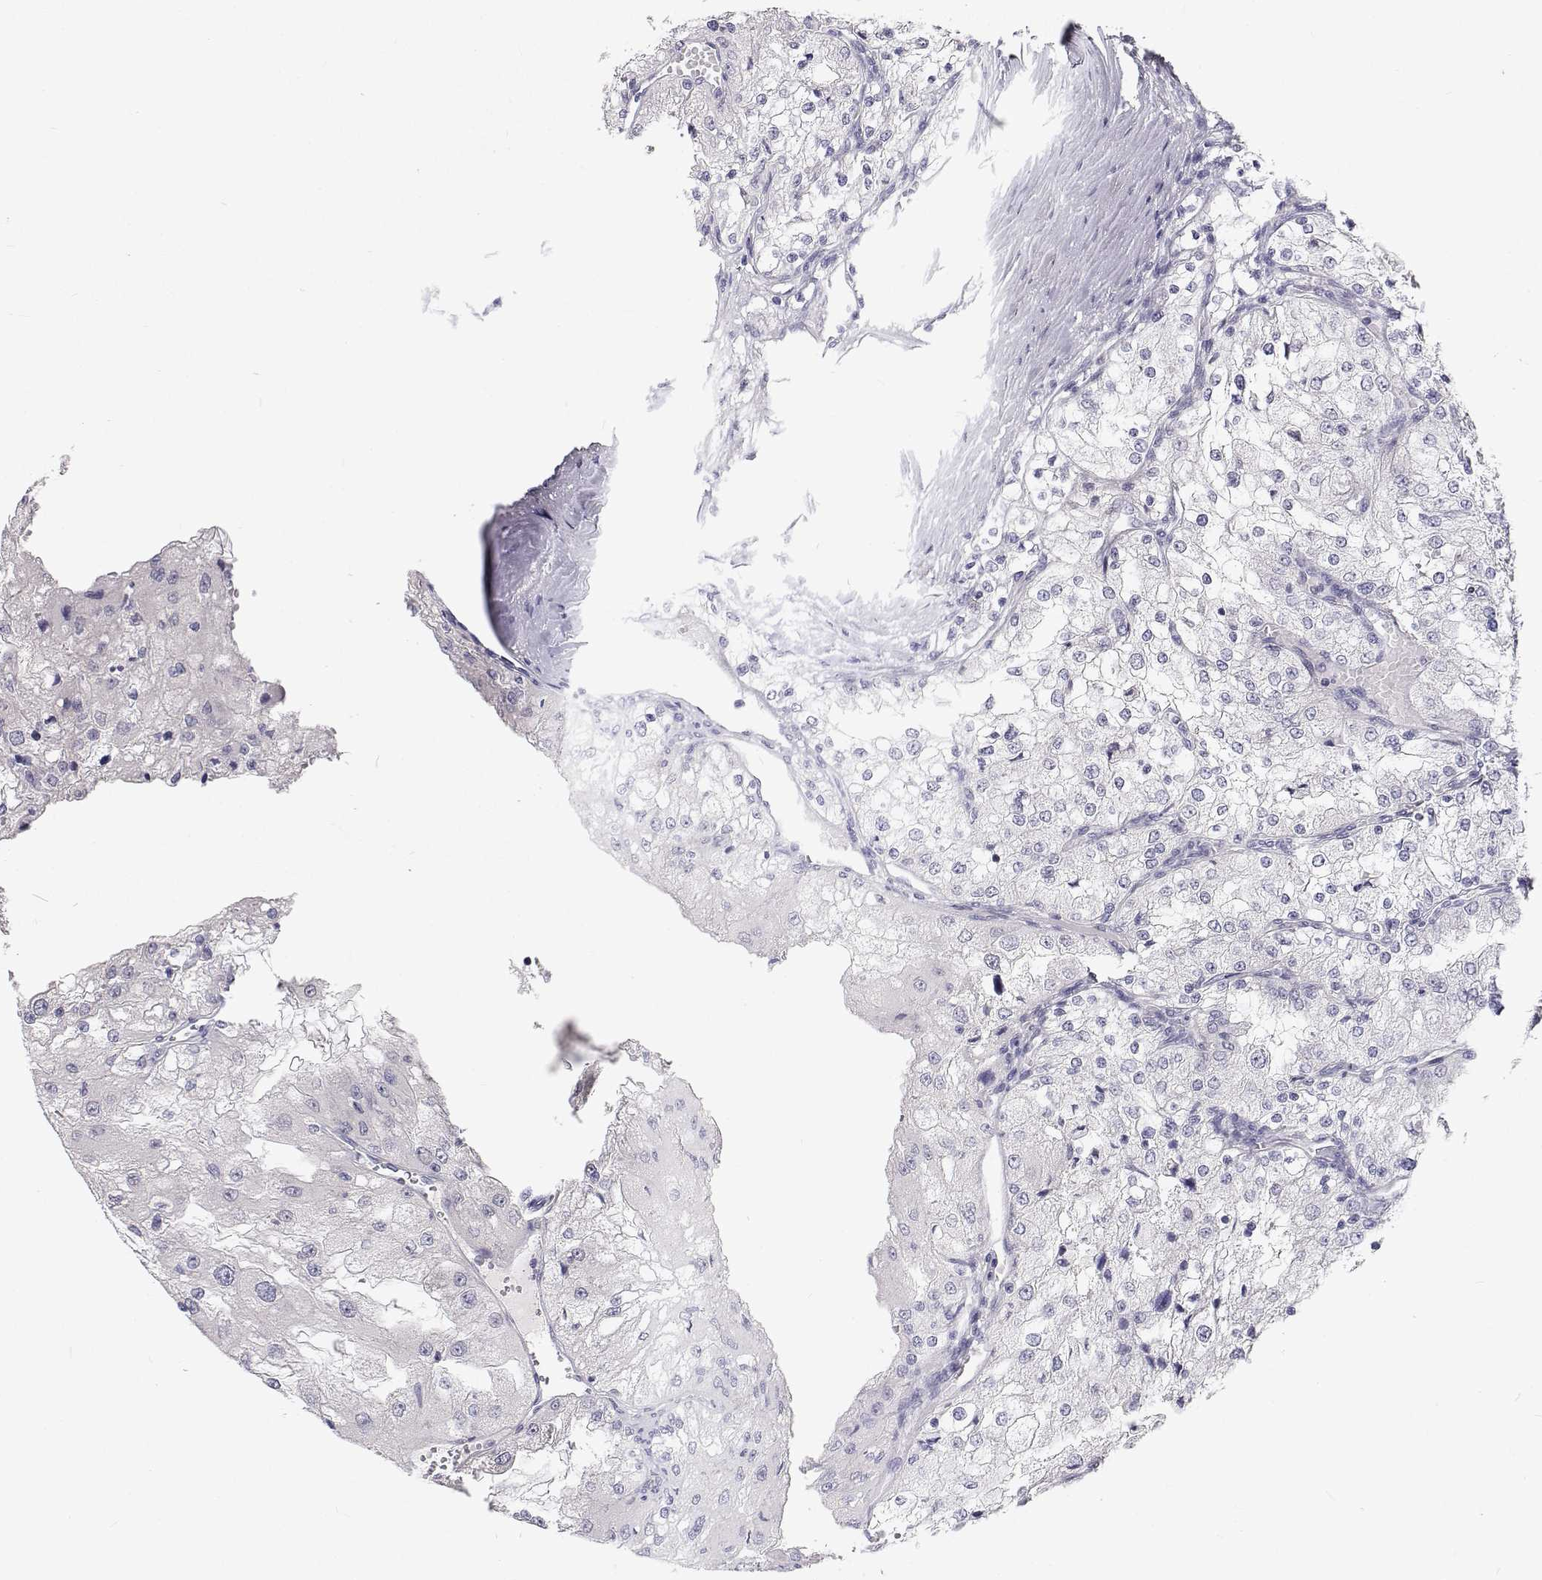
{"staining": {"intensity": "negative", "quantity": "none", "location": "none"}, "tissue": "renal cancer", "cell_type": "Tumor cells", "image_type": "cancer", "snomed": [{"axis": "morphology", "description": "Adenocarcinoma, NOS"}, {"axis": "topography", "description": "Kidney"}], "caption": "The image exhibits no significant positivity in tumor cells of renal cancer (adenocarcinoma).", "gene": "MYPN", "patient": {"sex": "female", "age": 74}}